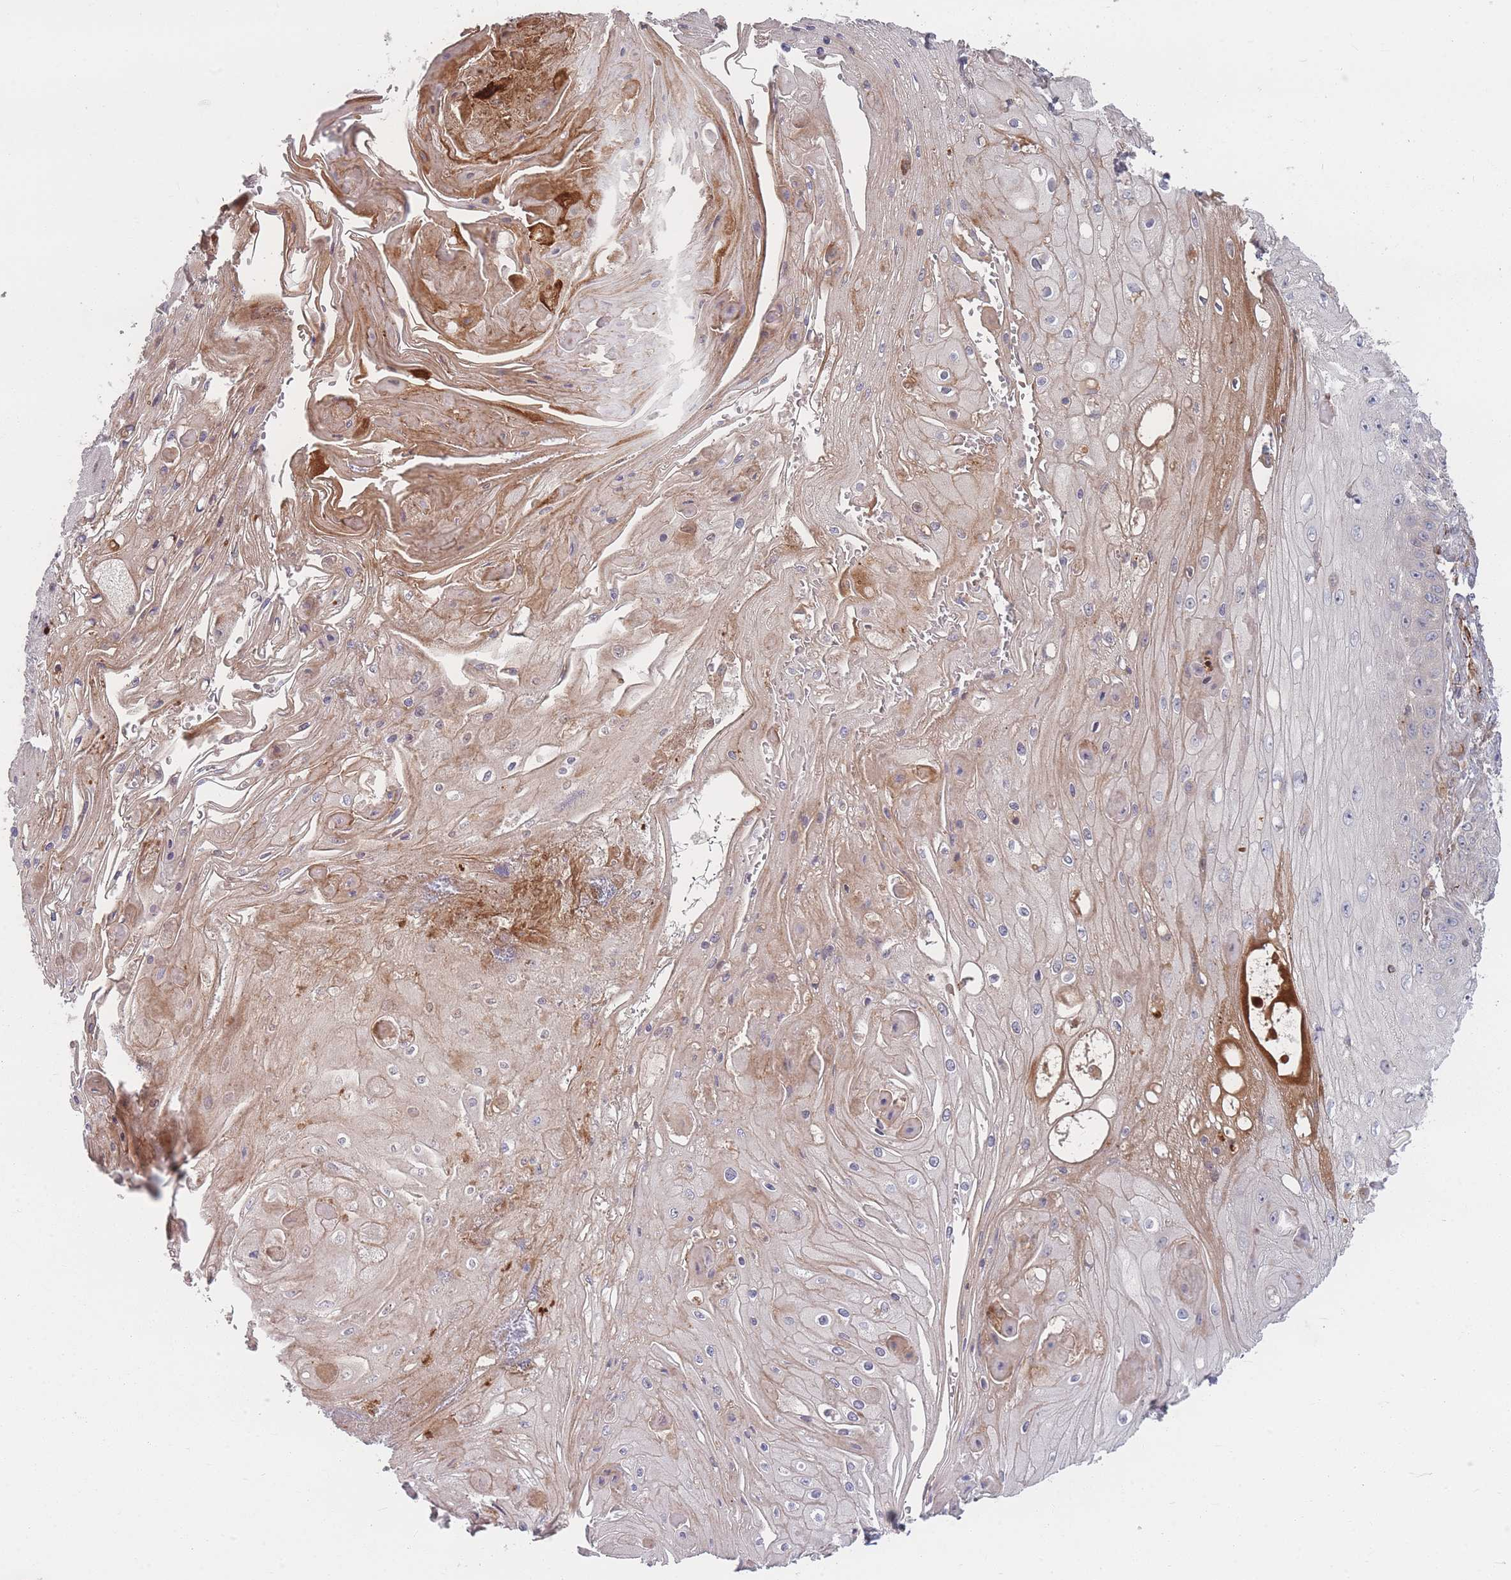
{"staining": {"intensity": "negative", "quantity": "none", "location": "none"}, "tissue": "skin cancer", "cell_type": "Tumor cells", "image_type": "cancer", "snomed": [{"axis": "morphology", "description": "Squamous cell carcinoma, NOS"}, {"axis": "topography", "description": "Skin"}], "caption": "This is a image of IHC staining of skin squamous cell carcinoma, which shows no staining in tumor cells. (DAB IHC with hematoxylin counter stain).", "gene": "EEF1AKMT2", "patient": {"sex": "male", "age": 70}}